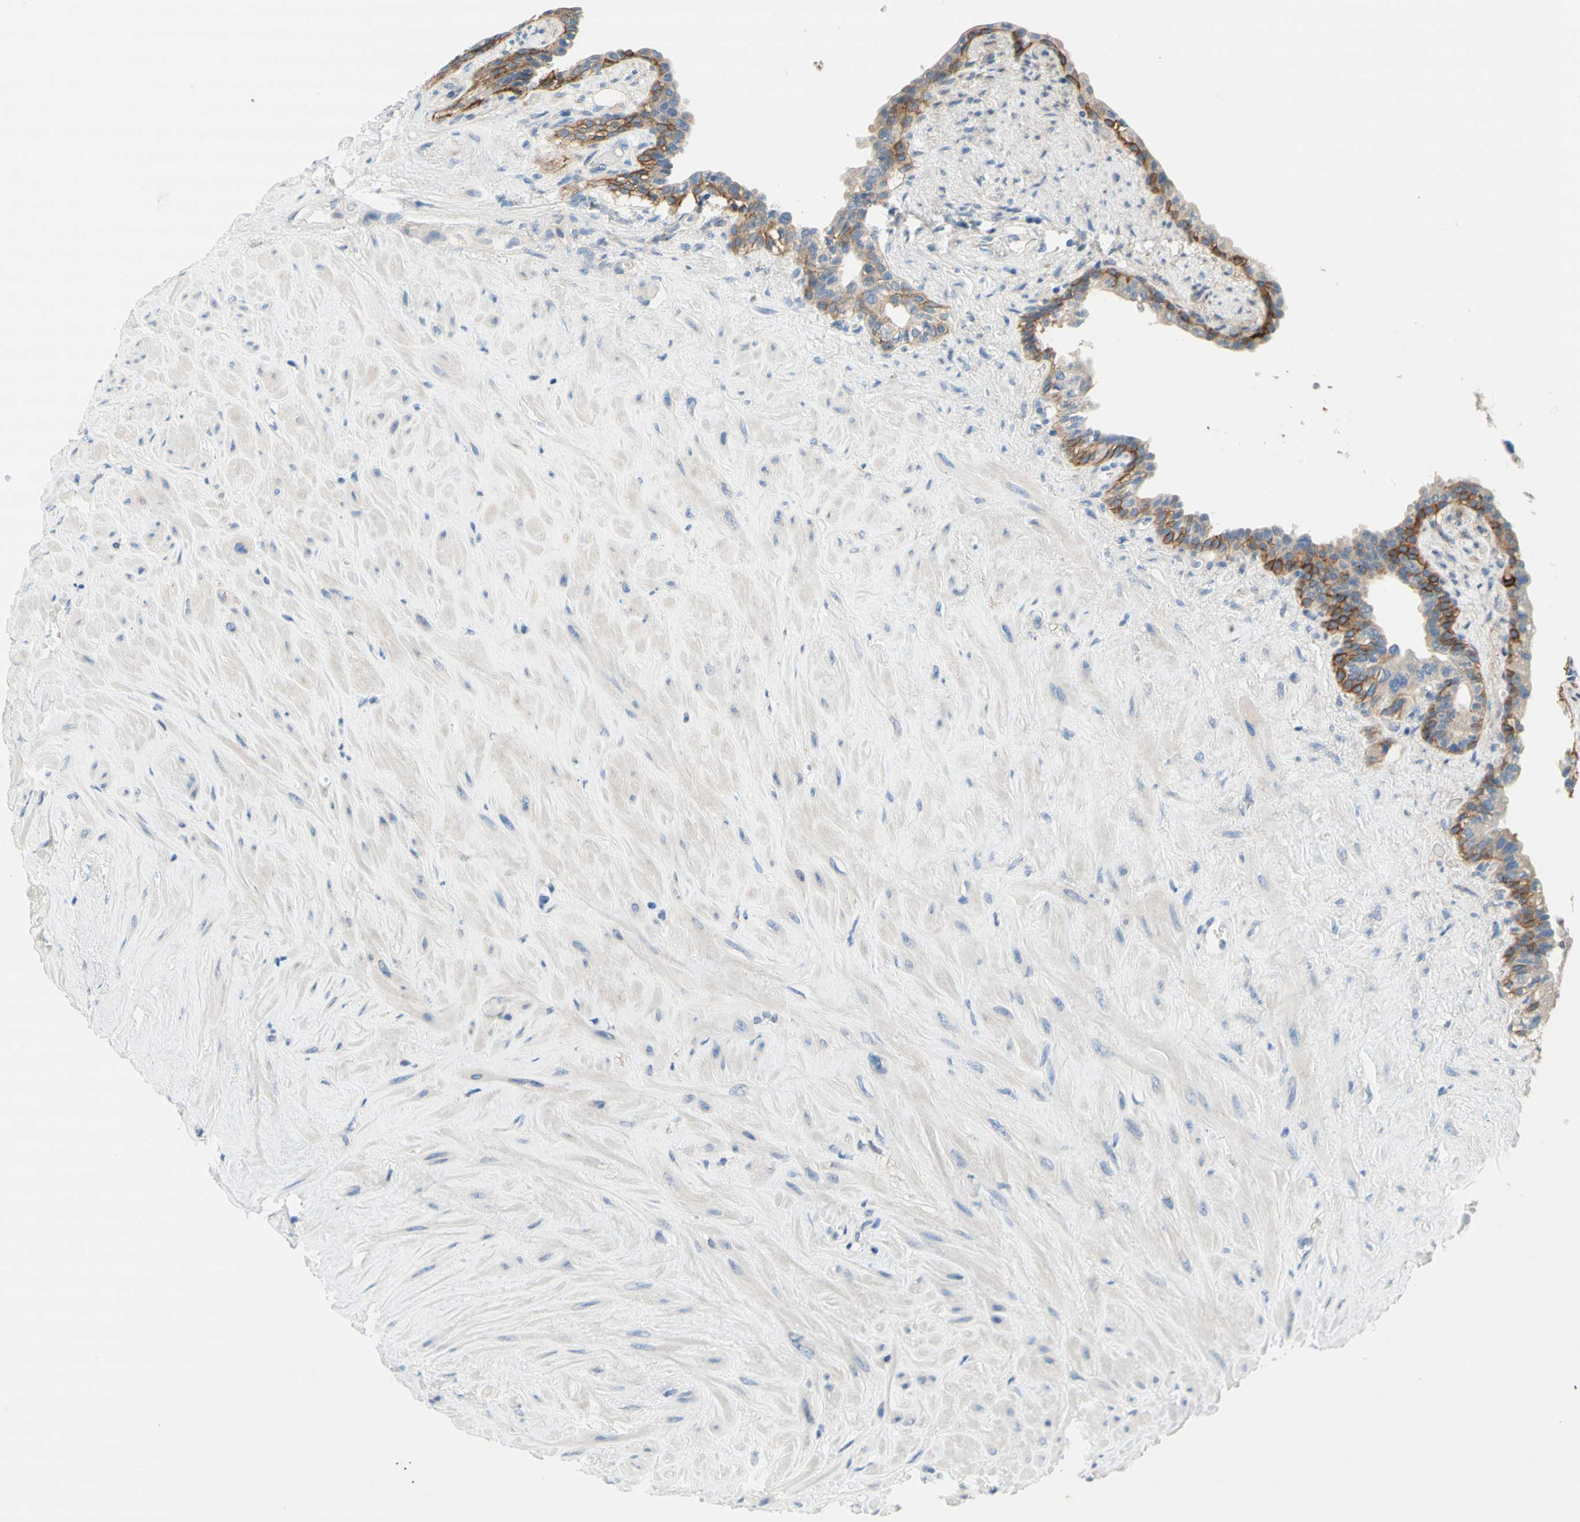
{"staining": {"intensity": "moderate", "quantity": "<25%", "location": "cytoplasmic/membranous"}, "tissue": "seminal vesicle", "cell_type": "Glandular cells", "image_type": "normal", "snomed": [{"axis": "morphology", "description": "Normal tissue, NOS"}, {"axis": "topography", "description": "Seminal veicle"}], "caption": "Protein expression analysis of normal seminal vesicle demonstrates moderate cytoplasmic/membranous positivity in about <25% of glandular cells. (DAB = brown stain, brightfield microscopy at high magnification).", "gene": "F3", "patient": {"sex": "male", "age": 63}}